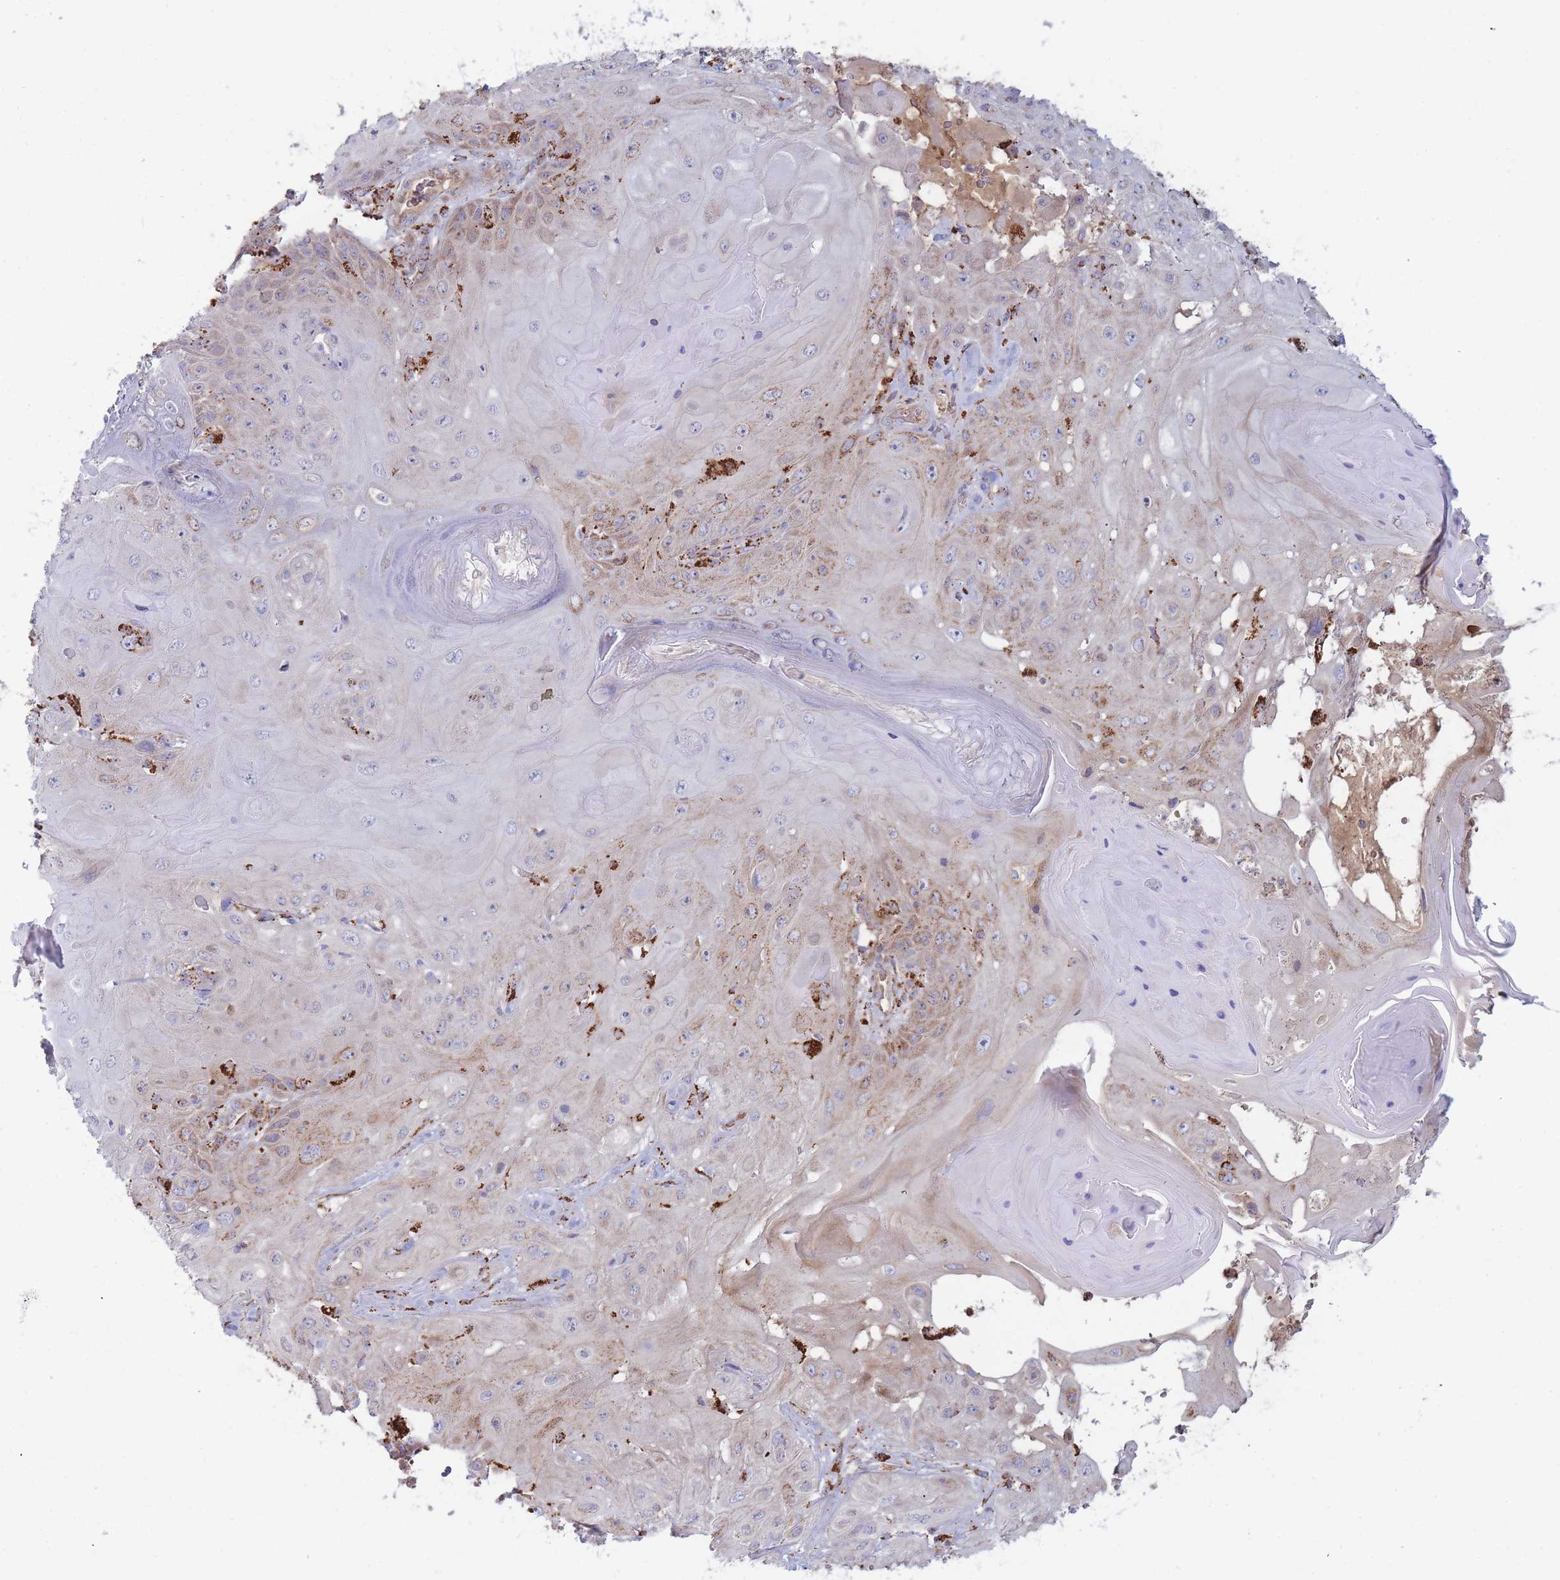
{"staining": {"intensity": "weak", "quantity": "<25%", "location": "cytoplasmic/membranous"}, "tissue": "skin cancer", "cell_type": "Tumor cells", "image_type": "cancer", "snomed": [{"axis": "morphology", "description": "Normal tissue, NOS"}, {"axis": "morphology", "description": "Squamous cell carcinoma, NOS"}, {"axis": "topography", "description": "Skin"}, {"axis": "topography", "description": "Cartilage tissue"}], "caption": "Tumor cells show no significant positivity in skin squamous cell carcinoma. (DAB (3,3'-diaminobenzidine) IHC with hematoxylin counter stain).", "gene": "MRPL17", "patient": {"sex": "female", "age": 79}}